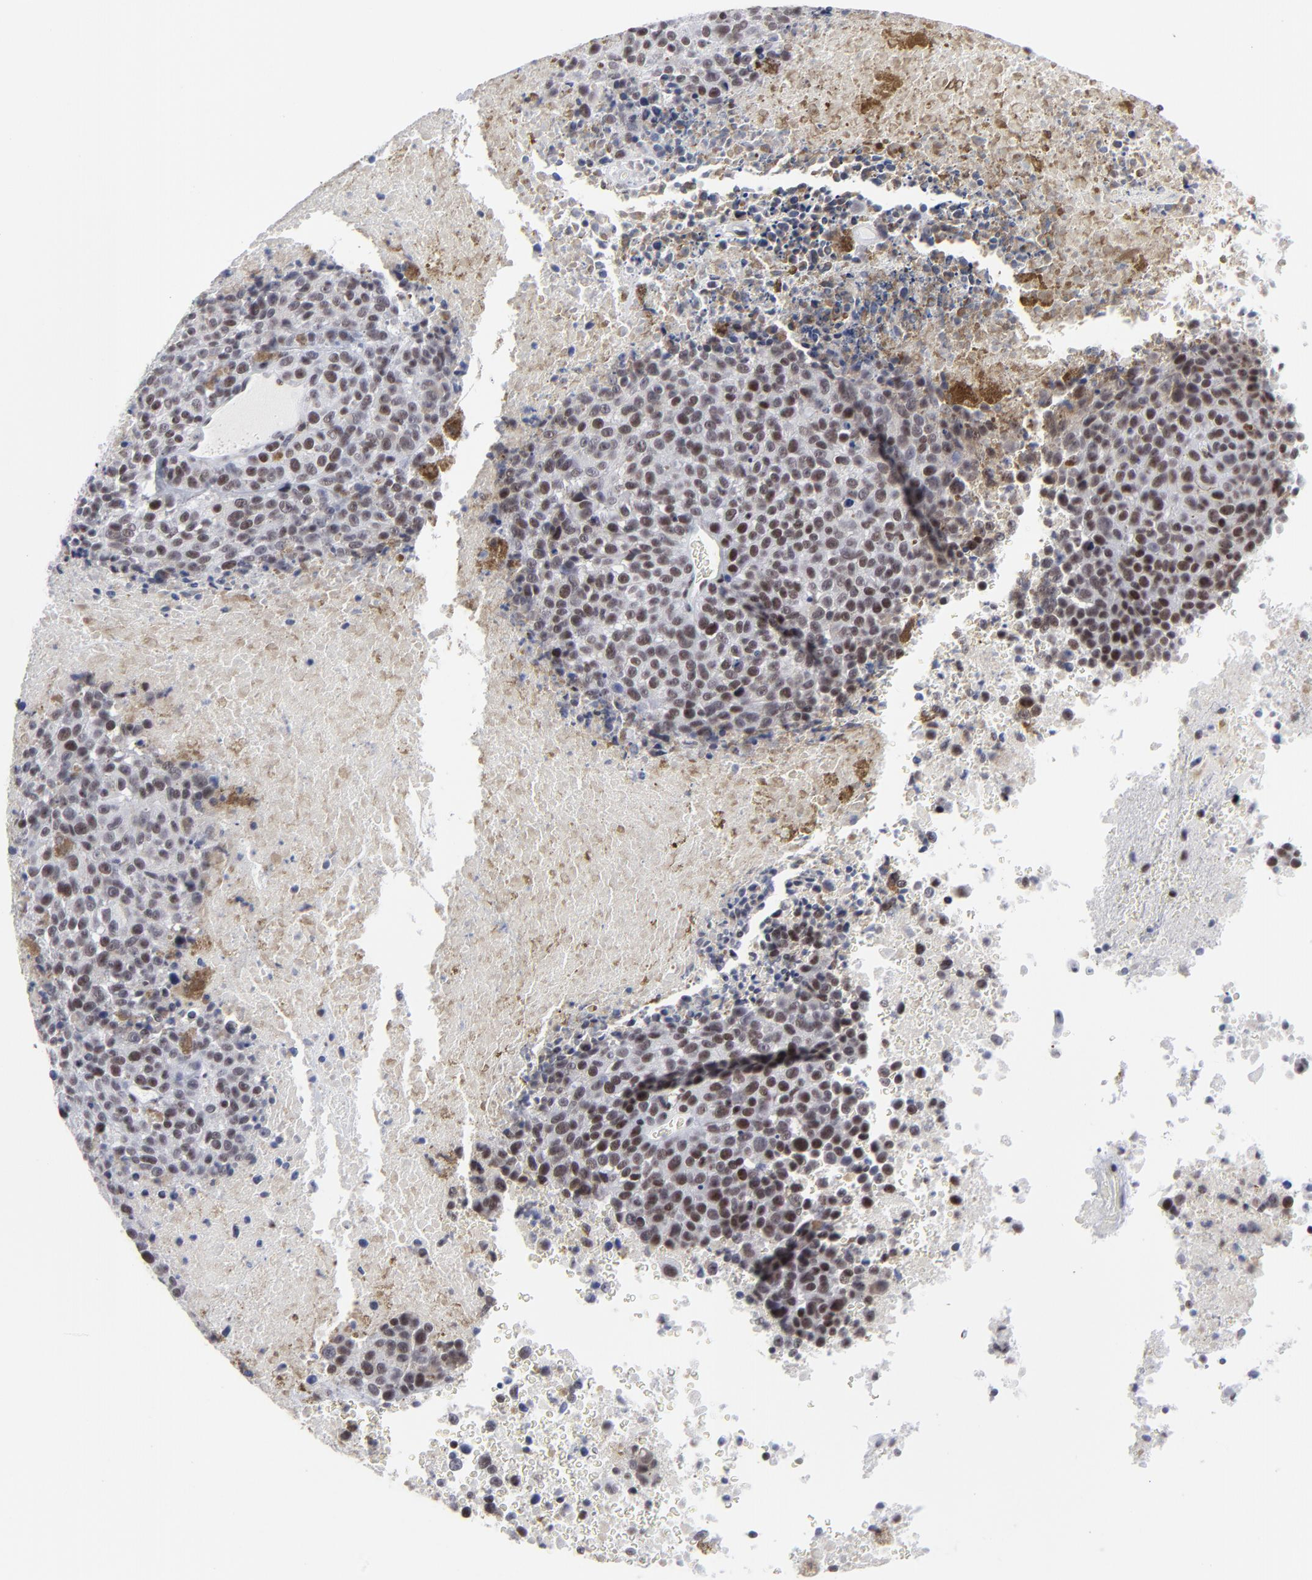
{"staining": {"intensity": "weak", "quantity": ">75%", "location": "nuclear"}, "tissue": "melanoma", "cell_type": "Tumor cells", "image_type": "cancer", "snomed": [{"axis": "morphology", "description": "Malignant melanoma, Metastatic site"}, {"axis": "topography", "description": "Cerebral cortex"}], "caption": "IHC of human malignant melanoma (metastatic site) displays low levels of weak nuclear expression in approximately >75% of tumor cells.", "gene": "SP2", "patient": {"sex": "female", "age": 52}}